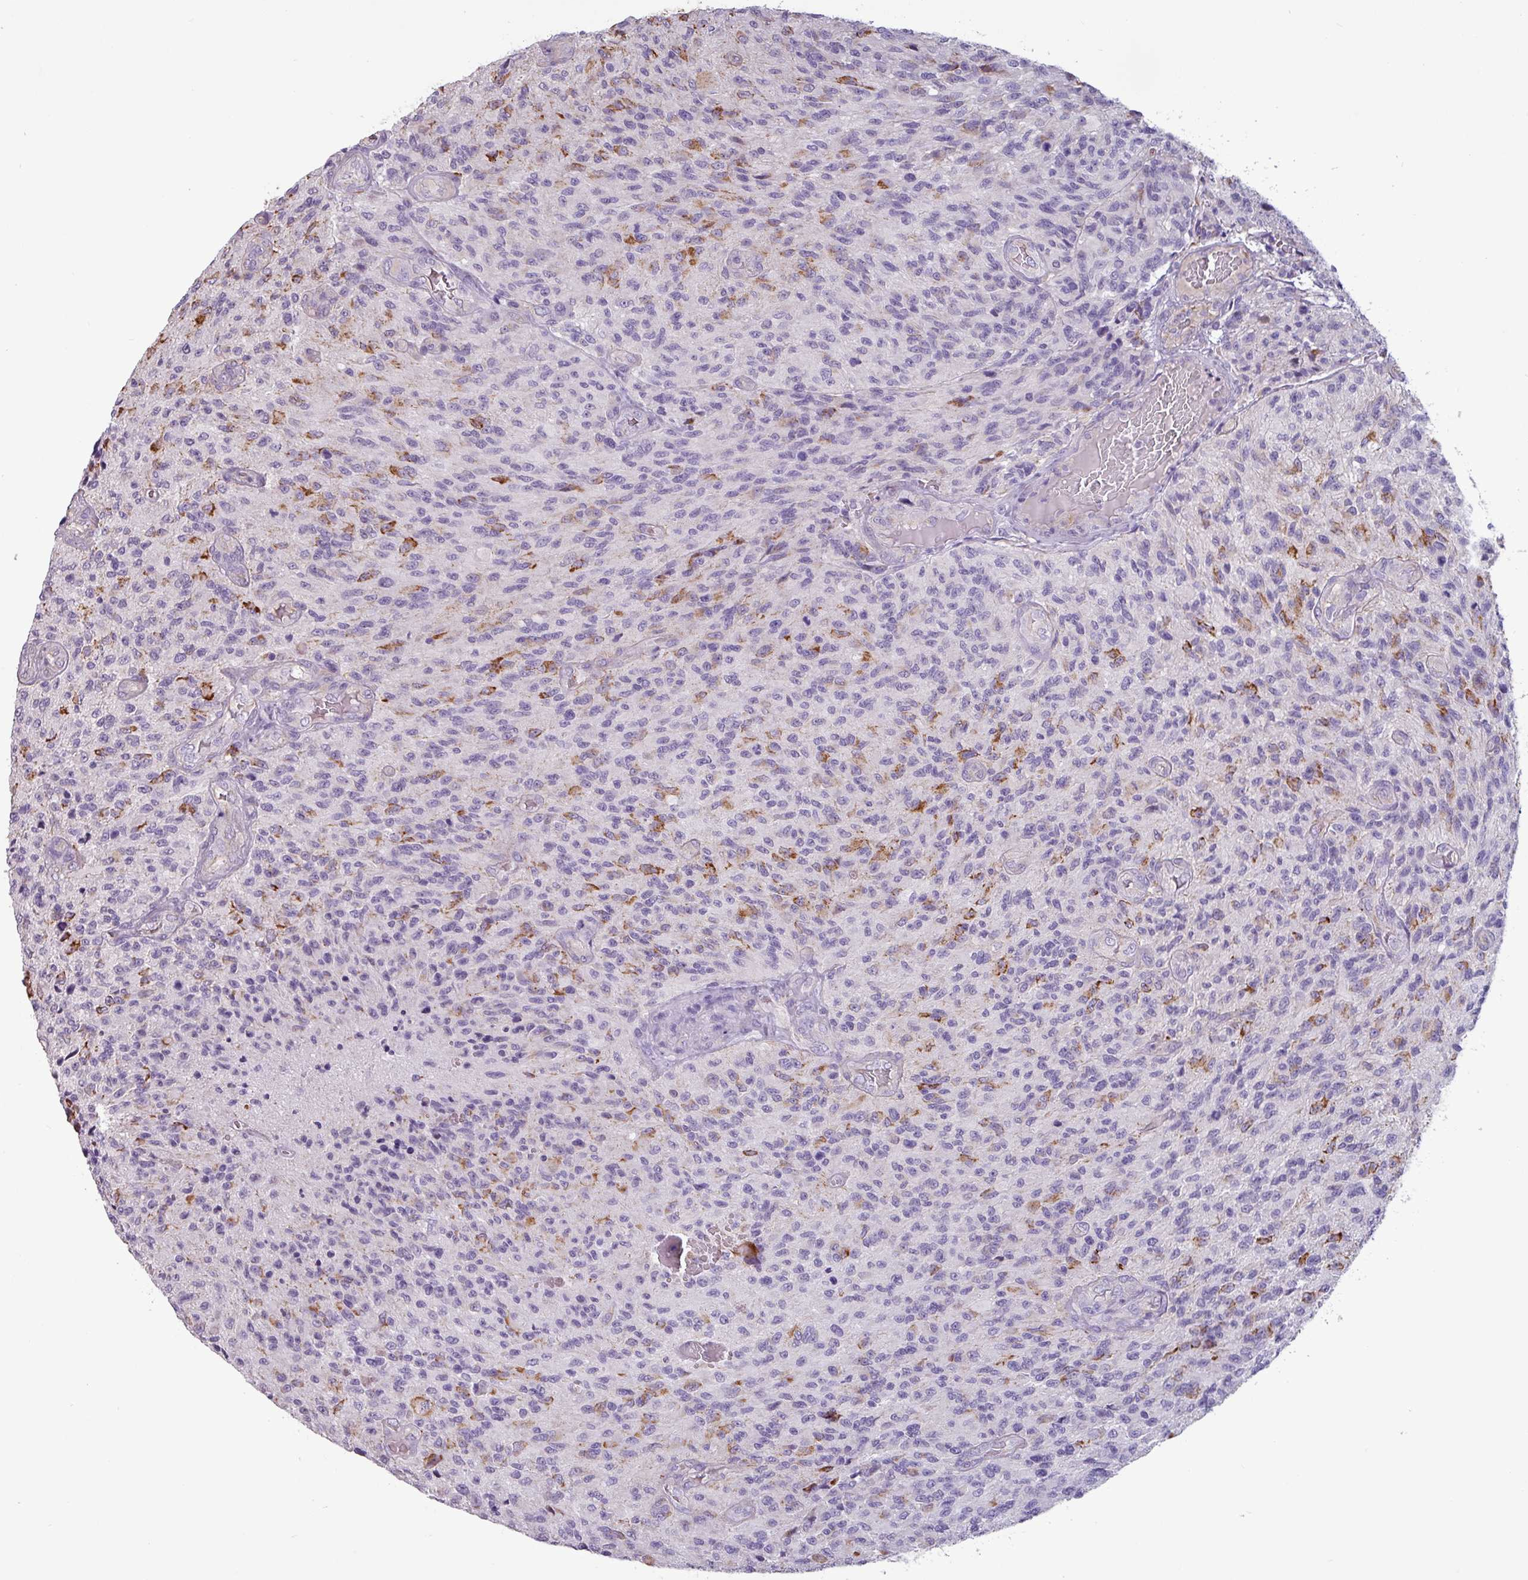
{"staining": {"intensity": "moderate", "quantity": "<25%", "location": "cytoplasmic/membranous"}, "tissue": "glioma", "cell_type": "Tumor cells", "image_type": "cancer", "snomed": [{"axis": "morphology", "description": "Normal tissue, NOS"}, {"axis": "morphology", "description": "Glioma, malignant, High grade"}, {"axis": "topography", "description": "Cerebral cortex"}], "caption": "This is an image of IHC staining of glioma, which shows moderate expression in the cytoplasmic/membranous of tumor cells.", "gene": "CD8A", "patient": {"sex": "male", "age": 56}}